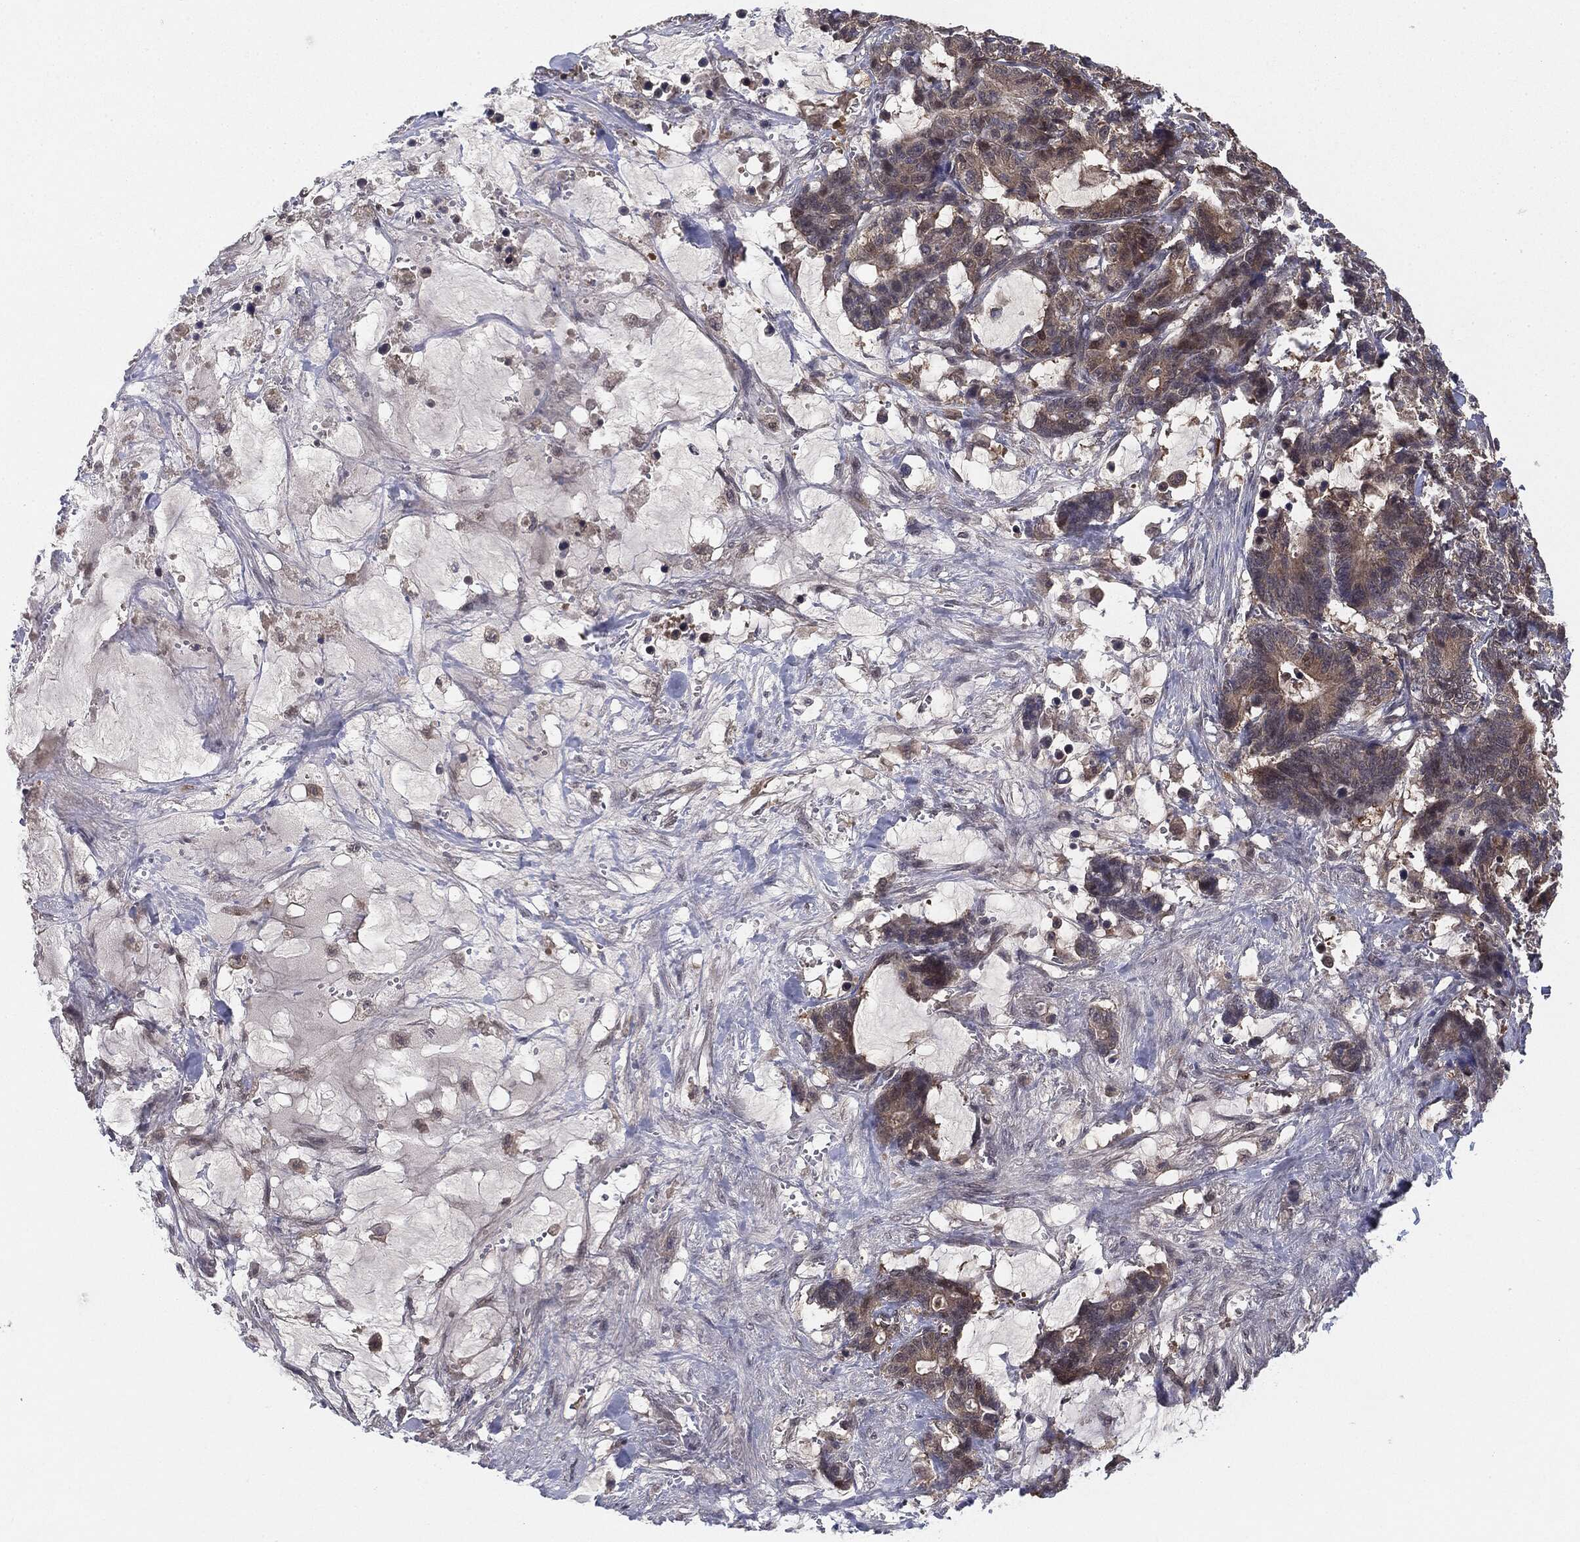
{"staining": {"intensity": "negative", "quantity": "none", "location": "none"}, "tissue": "stomach cancer", "cell_type": "Tumor cells", "image_type": "cancer", "snomed": [{"axis": "morphology", "description": "Normal tissue, NOS"}, {"axis": "morphology", "description": "Adenocarcinoma, NOS"}, {"axis": "topography", "description": "Stomach"}], "caption": "High magnification brightfield microscopy of adenocarcinoma (stomach) stained with DAB (brown) and counterstained with hematoxylin (blue): tumor cells show no significant staining.", "gene": "KRT7", "patient": {"sex": "female", "age": 64}}